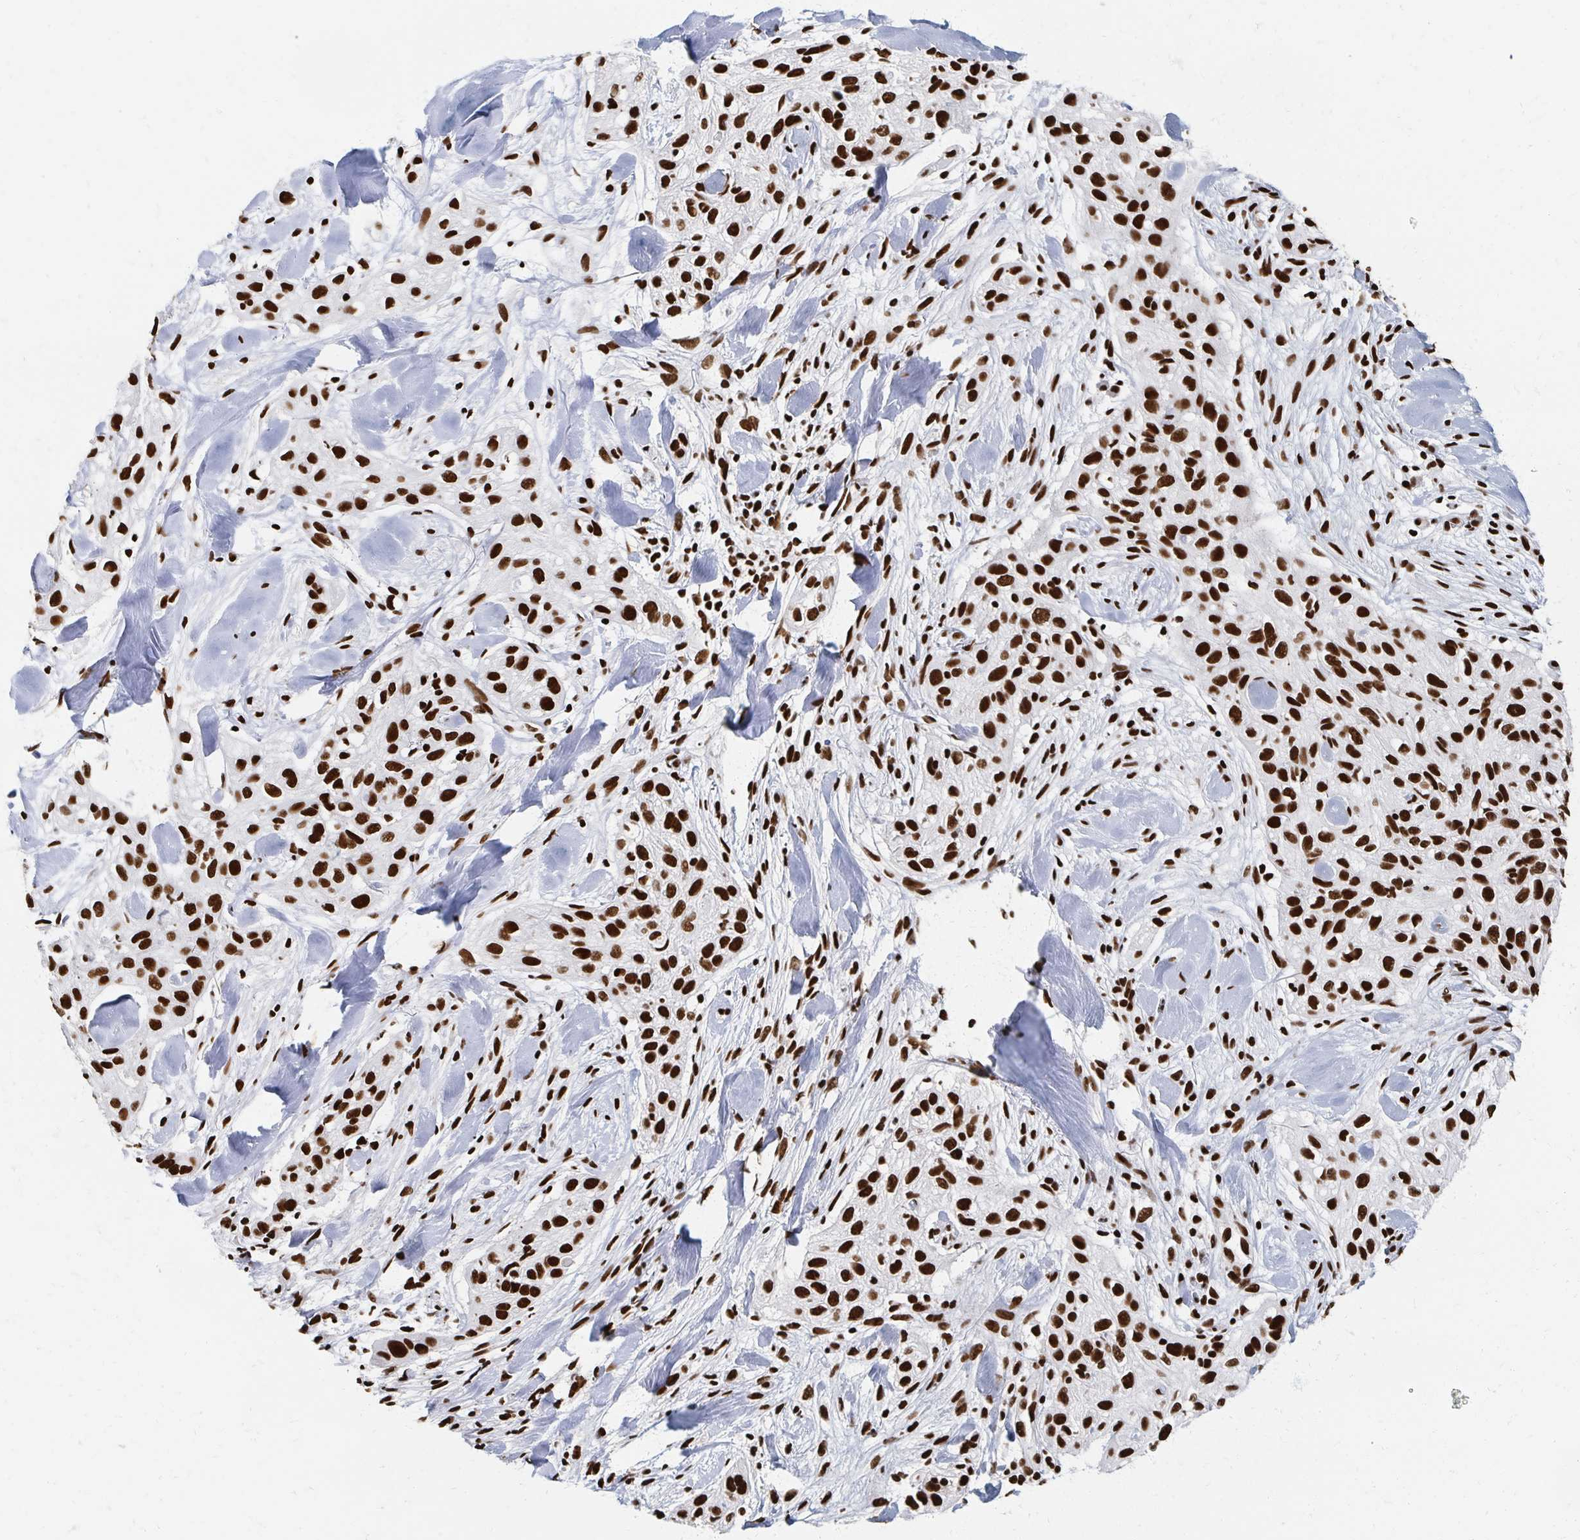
{"staining": {"intensity": "strong", "quantity": ">75%", "location": "nuclear"}, "tissue": "skin cancer", "cell_type": "Tumor cells", "image_type": "cancer", "snomed": [{"axis": "morphology", "description": "Squamous cell carcinoma, NOS"}, {"axis": "topography", "description": "Skin"}], "caption": "The histopathology image demonstrates staining of skin cancer (squamous cell carcinoma), revealing strong nuclear protein expression (brown color) within tumor cells.", "gene": "RBBP7", "patient": {"sex": "male", "age": 82}}